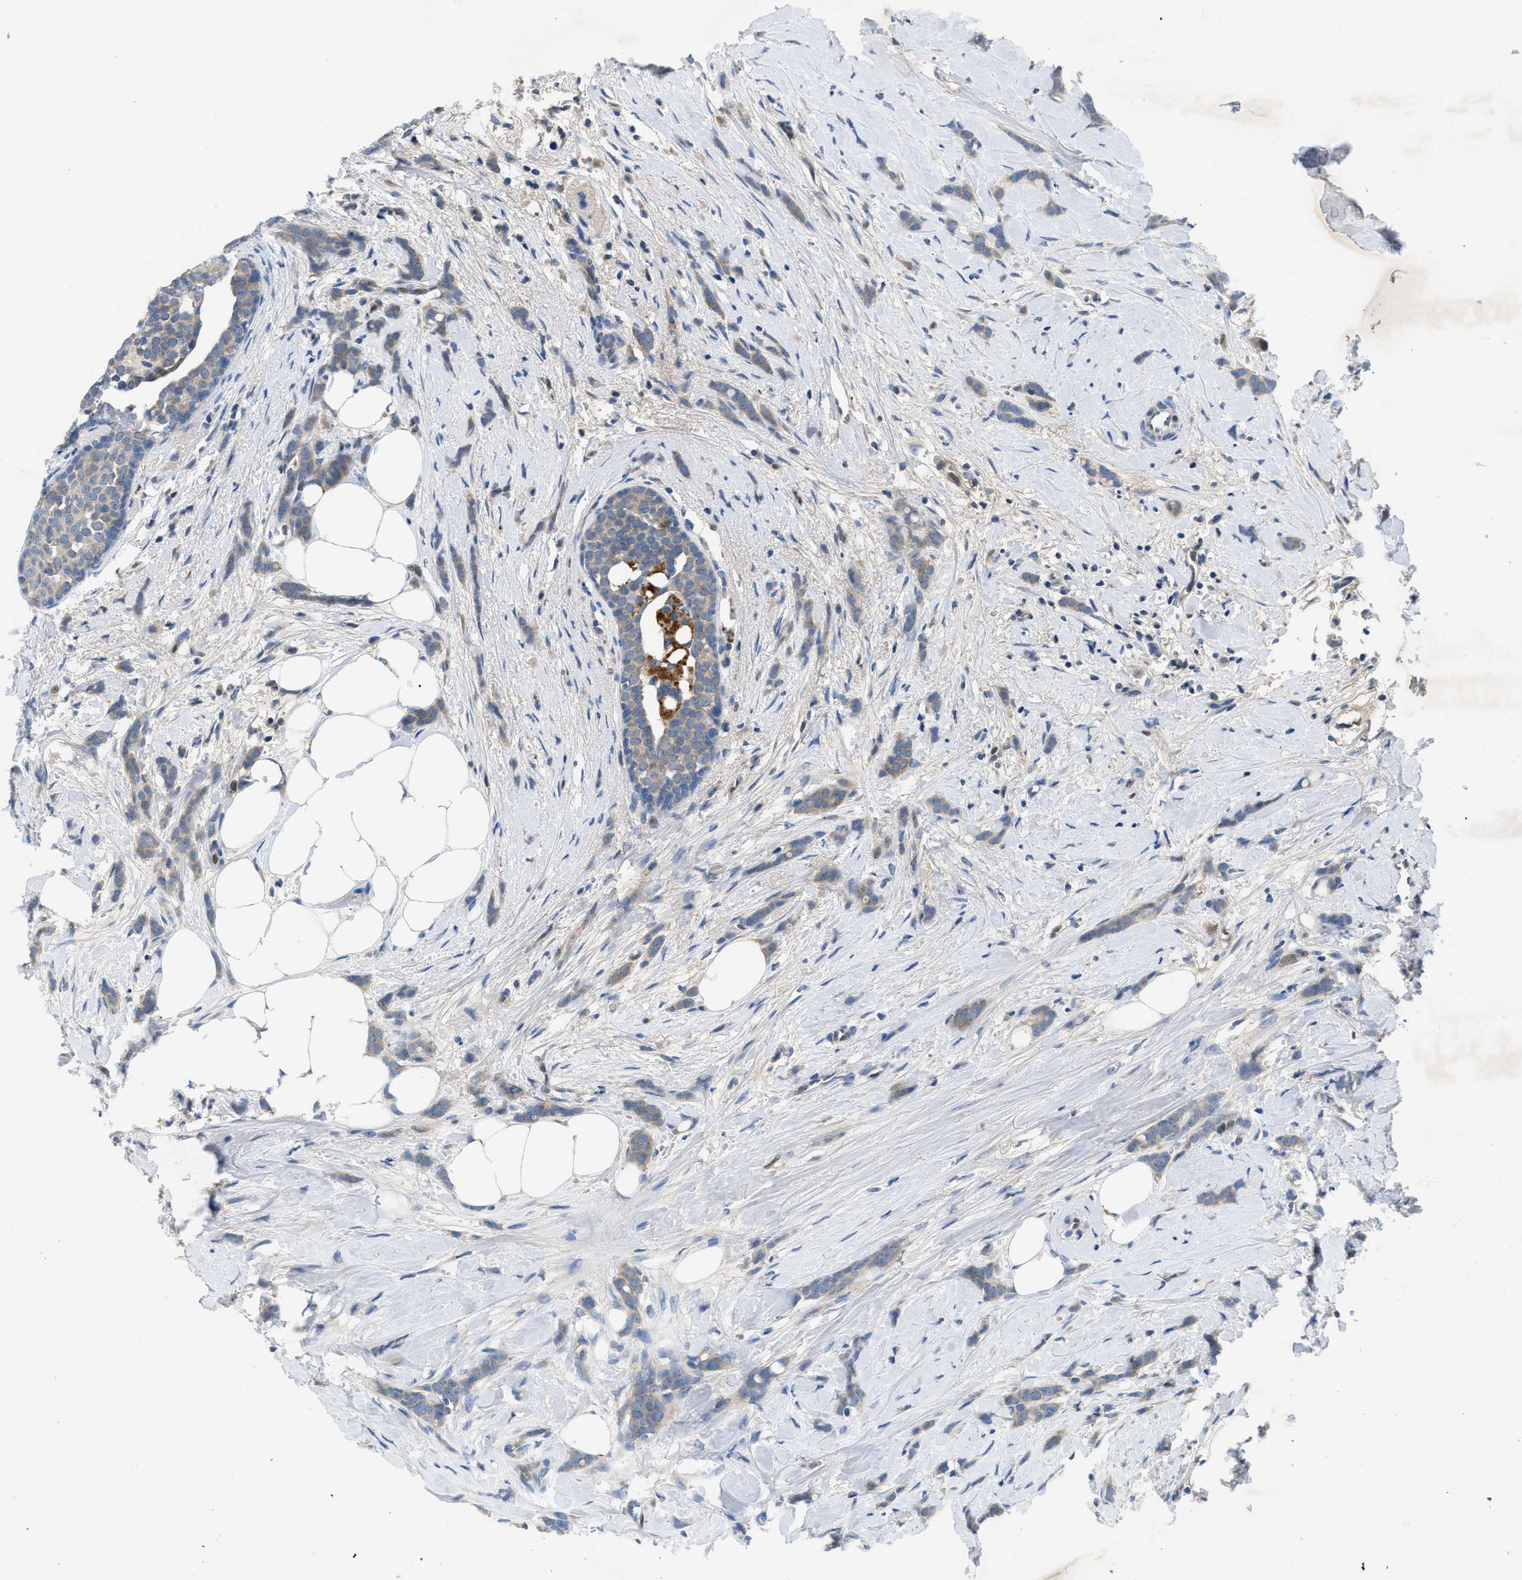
{"staining": {"intensity": "weak", "quantity": "<25%", "location": "cytoplasmic/membranous"}, "tissue": "breast cancer", "cell_type": "Tumor cells", "image_type": "cancer", "snomed": [{"axis": "morphology", "description": "Lobular carcinoma, in situ"}, {"axis": "morphology", "description": "Lobular carcinoma"}, {"axis": "topography", "description": "Breast"}], "caption": "This is a micrograph of IHC staining of lobular carcinoma in situ (breast), which shows no positivity in tumor cells.", "gene": "PNKD", "patient": {"sex": "female", "age": 41}}